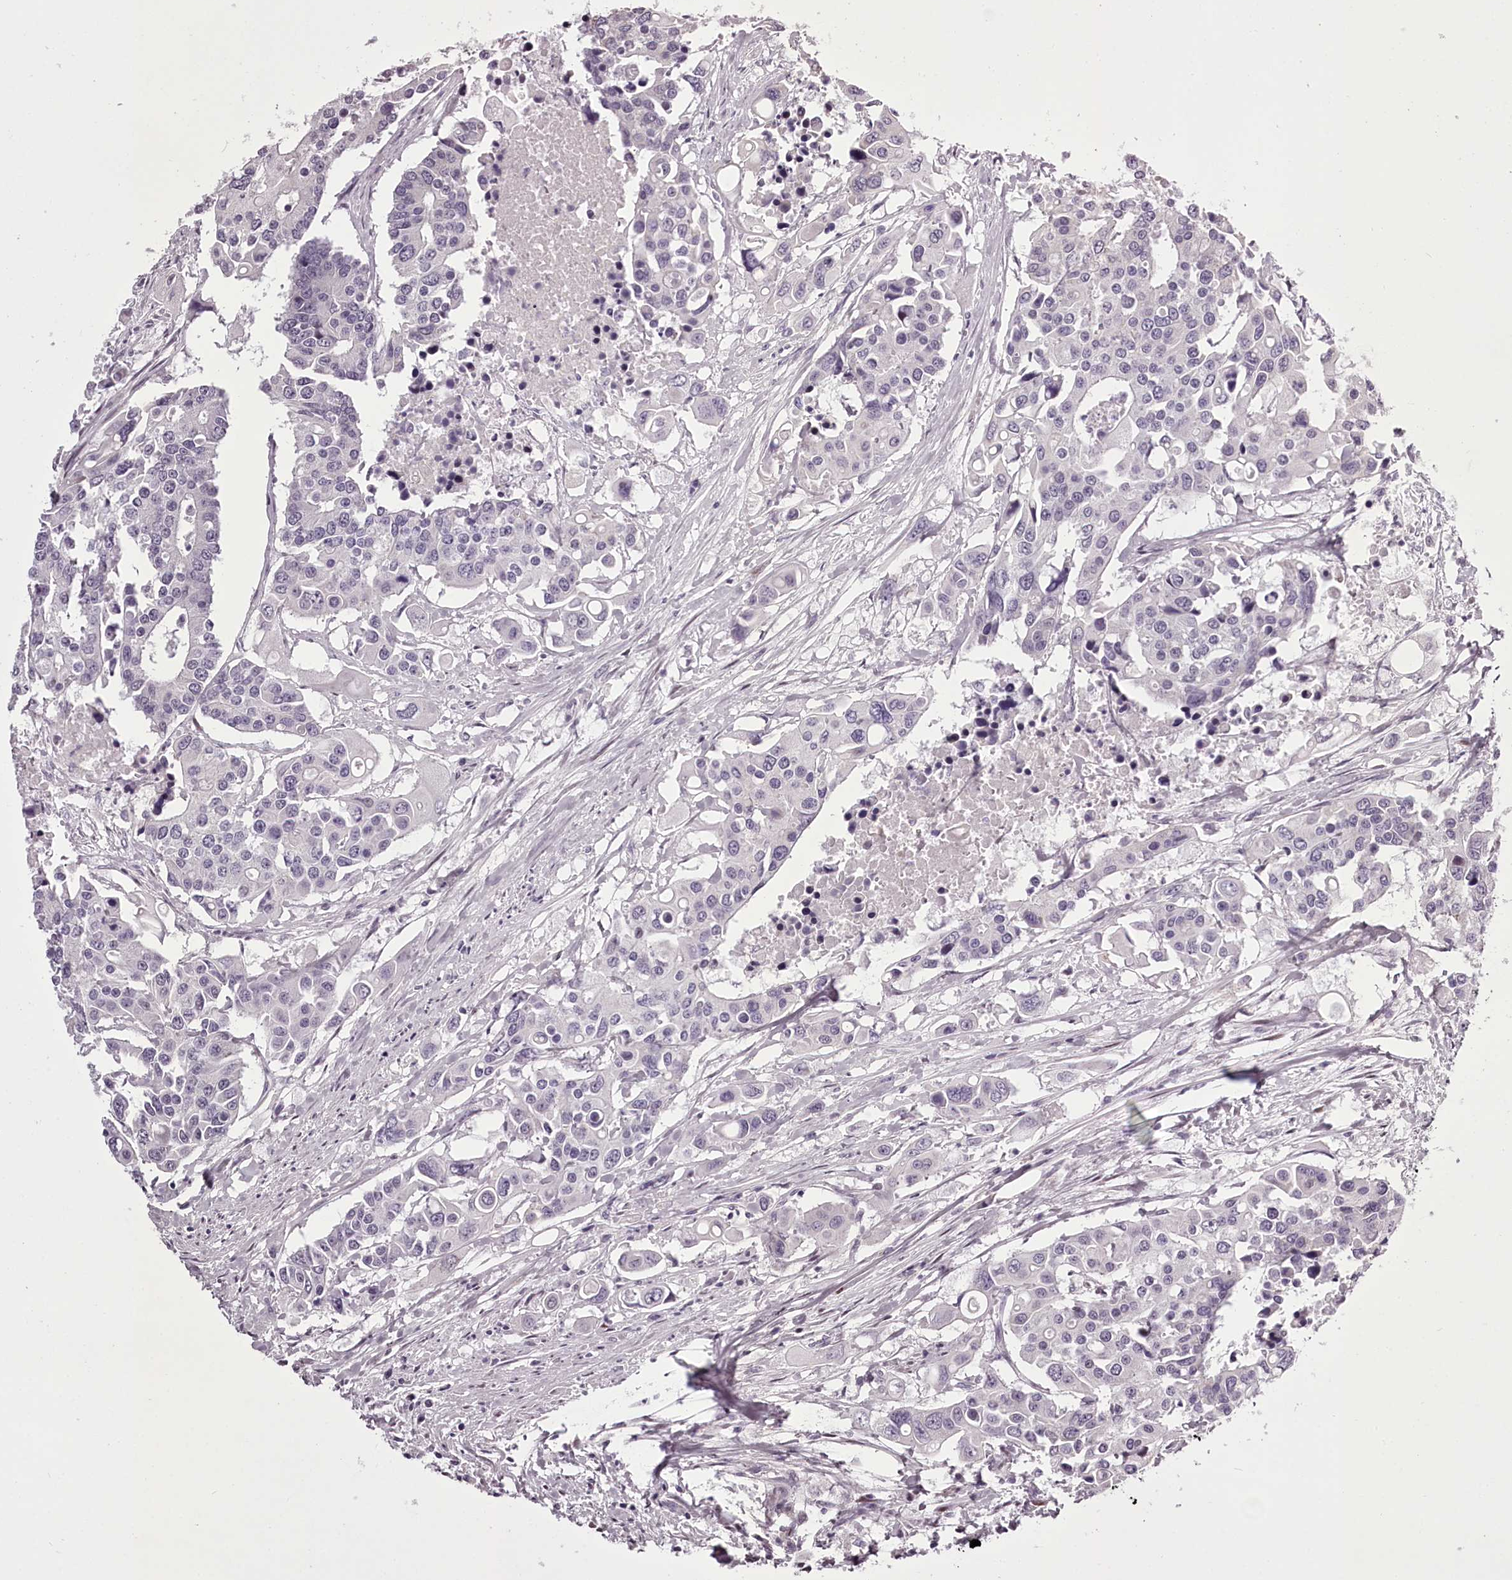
{"staining": {"intensity": "negative", "quantity": "none", "location": "none"}, "tissue": "colorectal cancer", "cell_type": "Tumor cells", "image_type": "cancer", "snomed": [{"axis": "morphology", "description": "Adenocarcinoma, NOS"}, {"axis": "topography", "description": "Colon"}], "caption": "An immunohistochemistry micrograph of colorectal adenocarcinoma is shown. There is no staining in tumor cells of colorectal adenocarcinoma.", "gene": "C1orf56", "patient": {"sex": "male", "age": 77}}